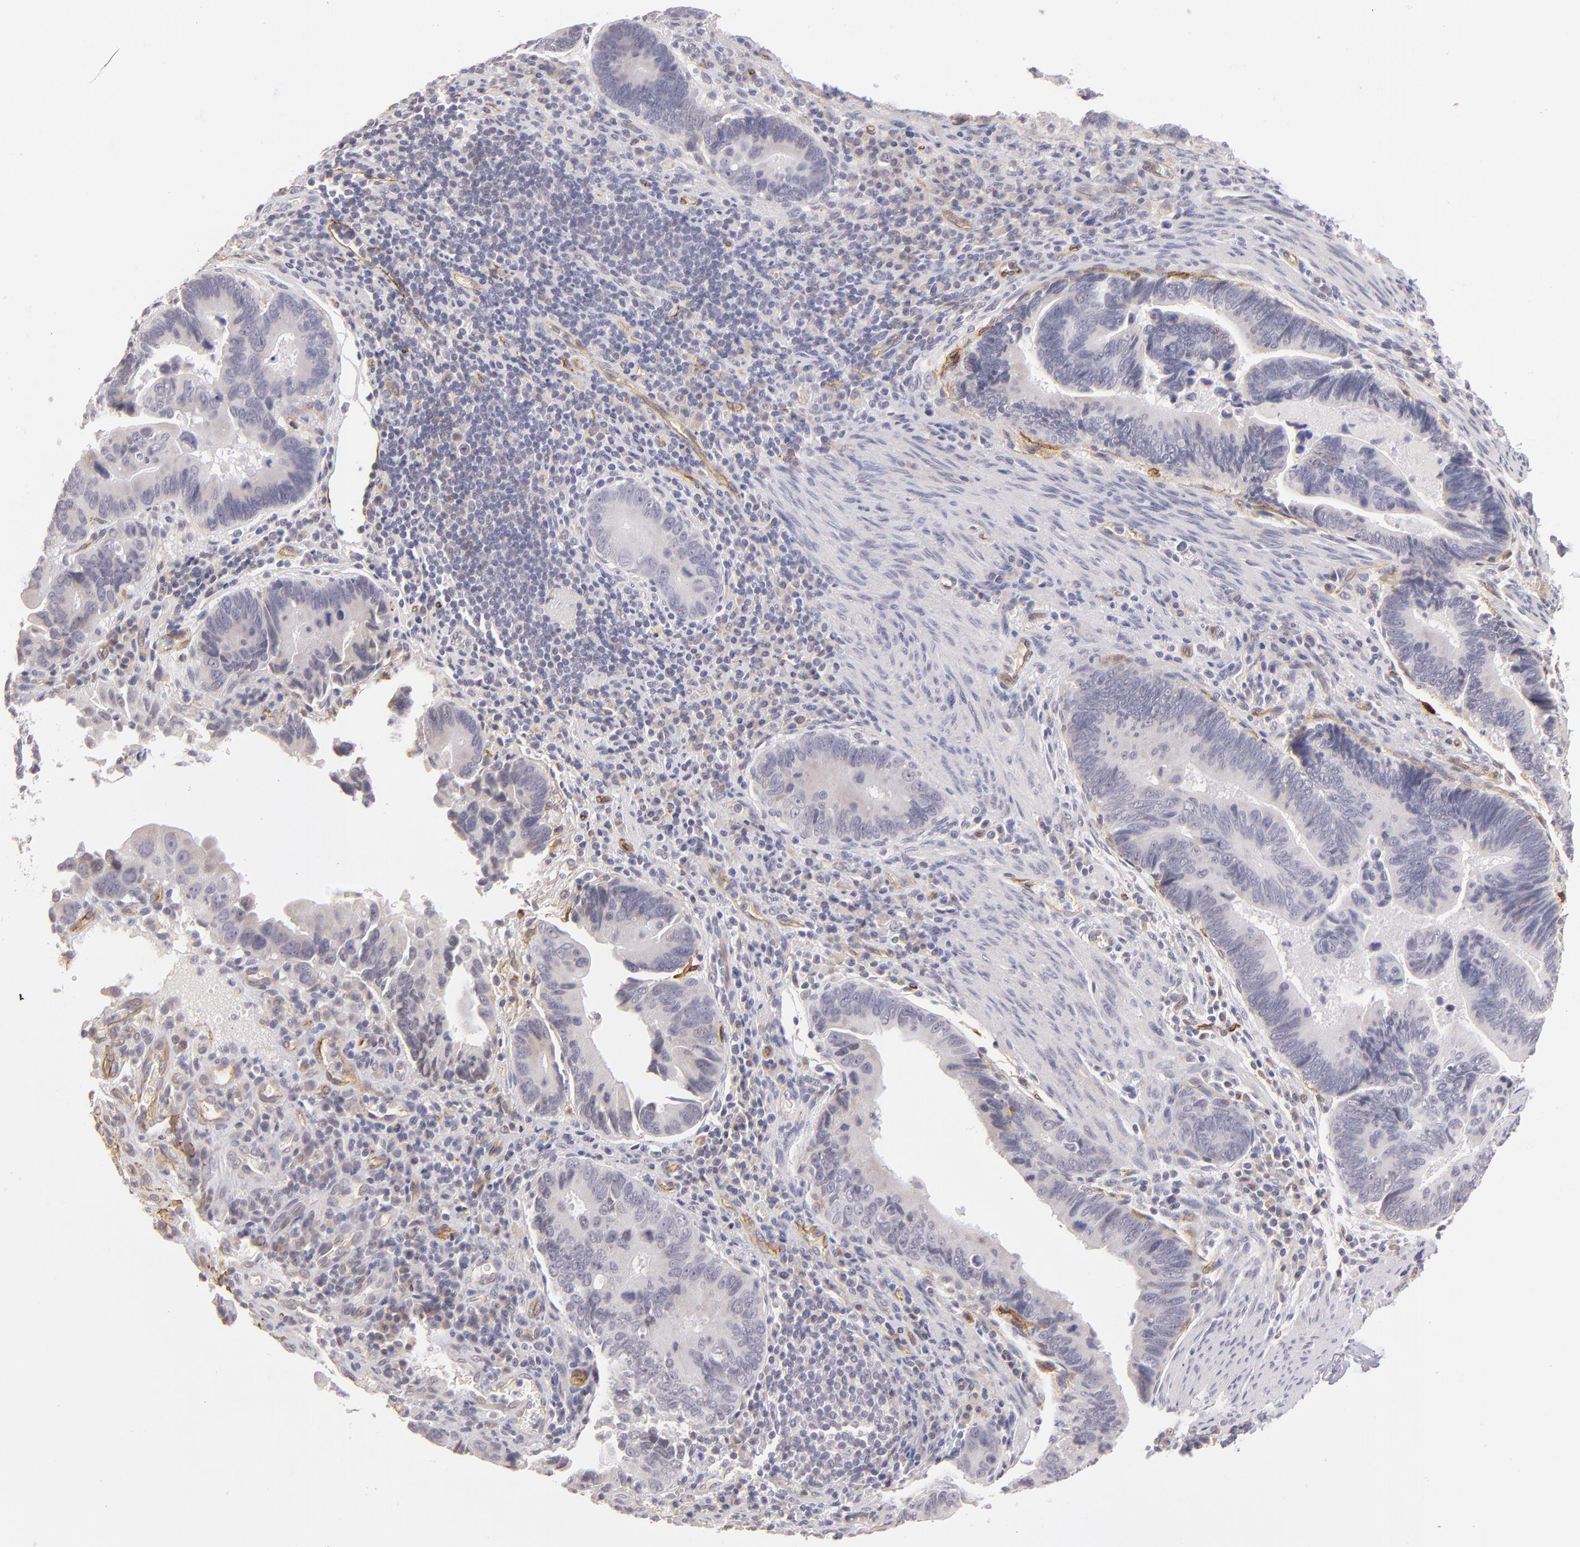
{"staining": {"intensity": "weak", "quantity": "<25%", "location": "cytoplasmic/membranous"}, "tissue": "pancreatic cancer", "cell_type": "Tumor cells", "image_type": "cancer", "snomed": [{"axis": "morphology", "description": "Adenocarcinoma, NOS"}, {"axis": "topography", "description": "Pancreas"}], "caption": "Immunohistochemical staining of pancreatic cancer (adenocarcinoma) shows no significant positivity in tumor cells. (DAB (3,3'-diaminobenzidine) immunohistochemistry visualized using brightfield microscopy, high magnification).", "gene": "THBD", "patient": {"sex": "female", "age": 70}}